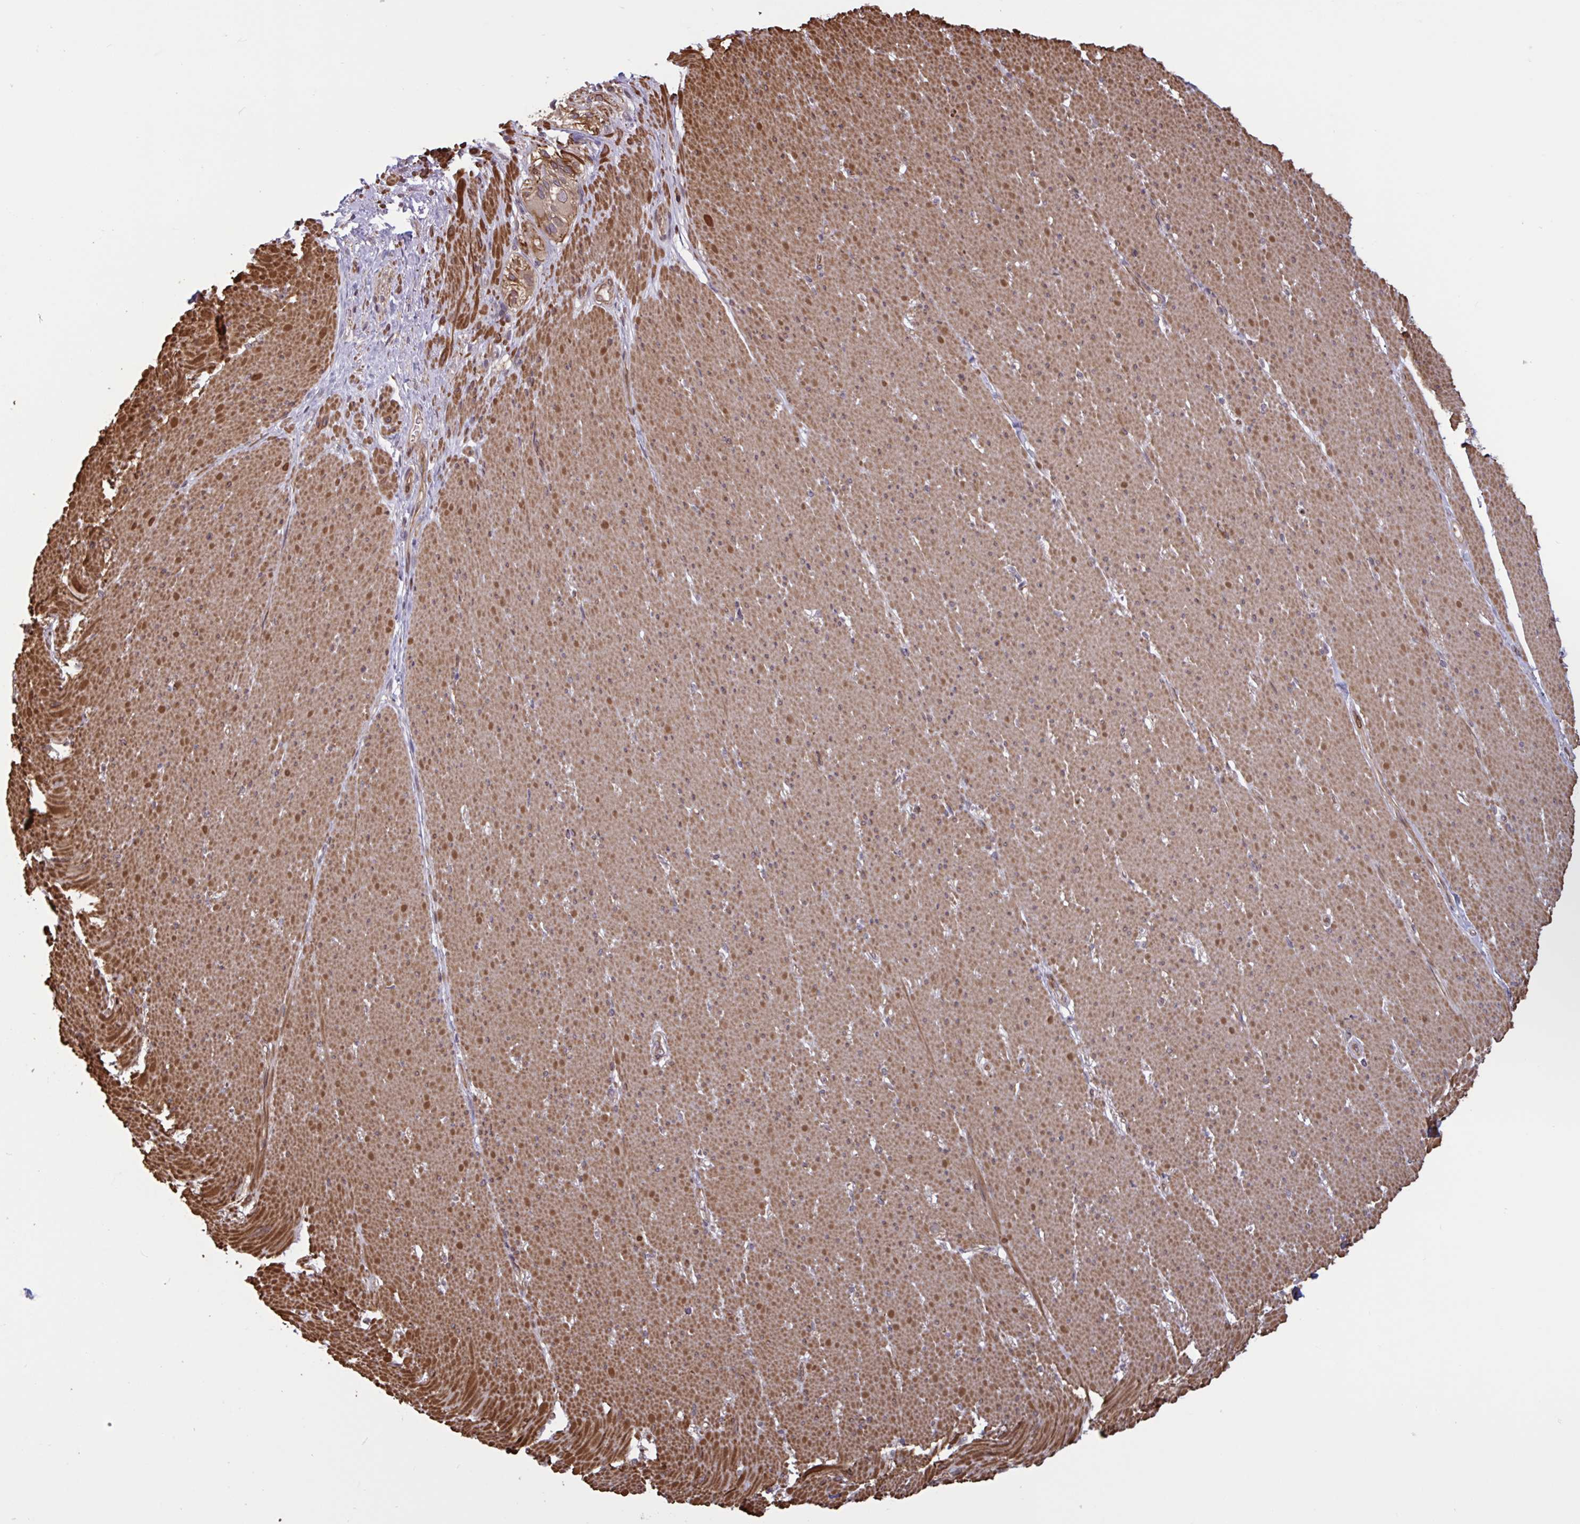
{"staining": {"intensity": "strong", "quantity": ">75%", "location": "cytoplasmic/membranous,nuclear"}, "tissue": "smooth muscle", "cell_type": "Smooth muscle cells", "image_type": "normal", "snomed": [{"axis": "morphology", "description": "Normal tissue, NOS"}, {"axis": "topography", "description": "Smooth muscle"}, {"axis": "topography", "description": "Rectum"}], "caption": "High-magnification brightfield microscopy of benign smooth muscle stained with DAB (brown) and counterstained with hematoxylin (blue). smooth muscle cells exhibit strong cytoplasmic/membranous,nuclear positivity is appreciated in approximately>75% of cells.", "gene": "IPO5", "patient": {"sex": "male", "age": 53}}